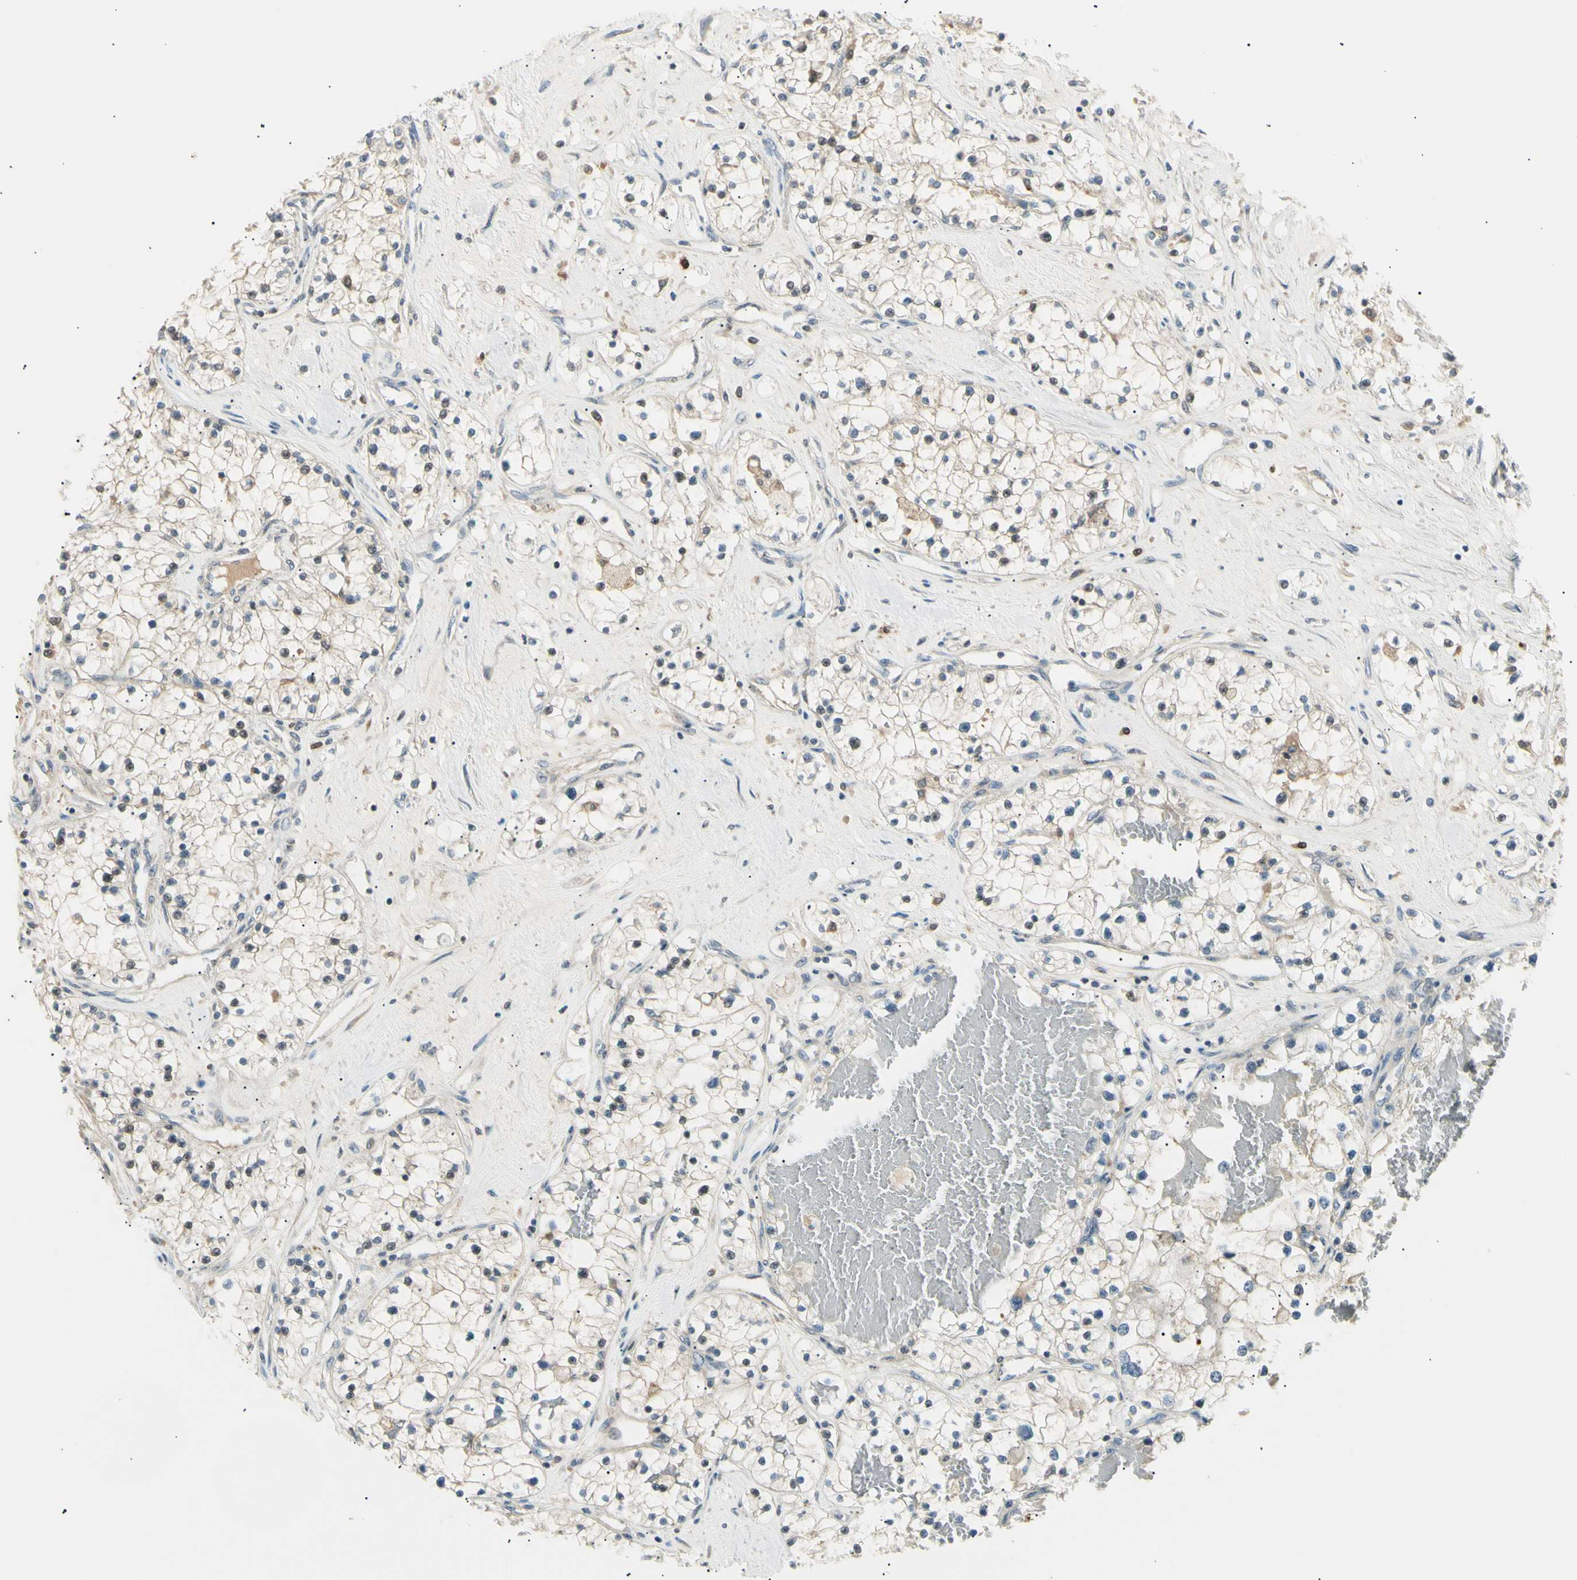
{"staining": {"intensity": "moderate", "quantity": "<25%", "location": "nuclear"}, "tissue": "renal cancer", "cell_type": "Tumor cells", "image_type": "cancer", "snomed": [{"axis": "morphology", "description": "Adenocarcinoma, NOS"}, {"axis": "topography", "description": "Kidney"}], "caption": "High-magnification brightfield microscopy of renal cancer stained with DAB (3,3'-diaminobenzidine) (brown) and counterstained with hematoxylin (blue). tumor cells exhibit moderate nuclear positivity is identified in about<25% of cells. Nuclei are stained in blue.", "gene": "LHPP", "patient": {"sex": "male", "age": 68}}